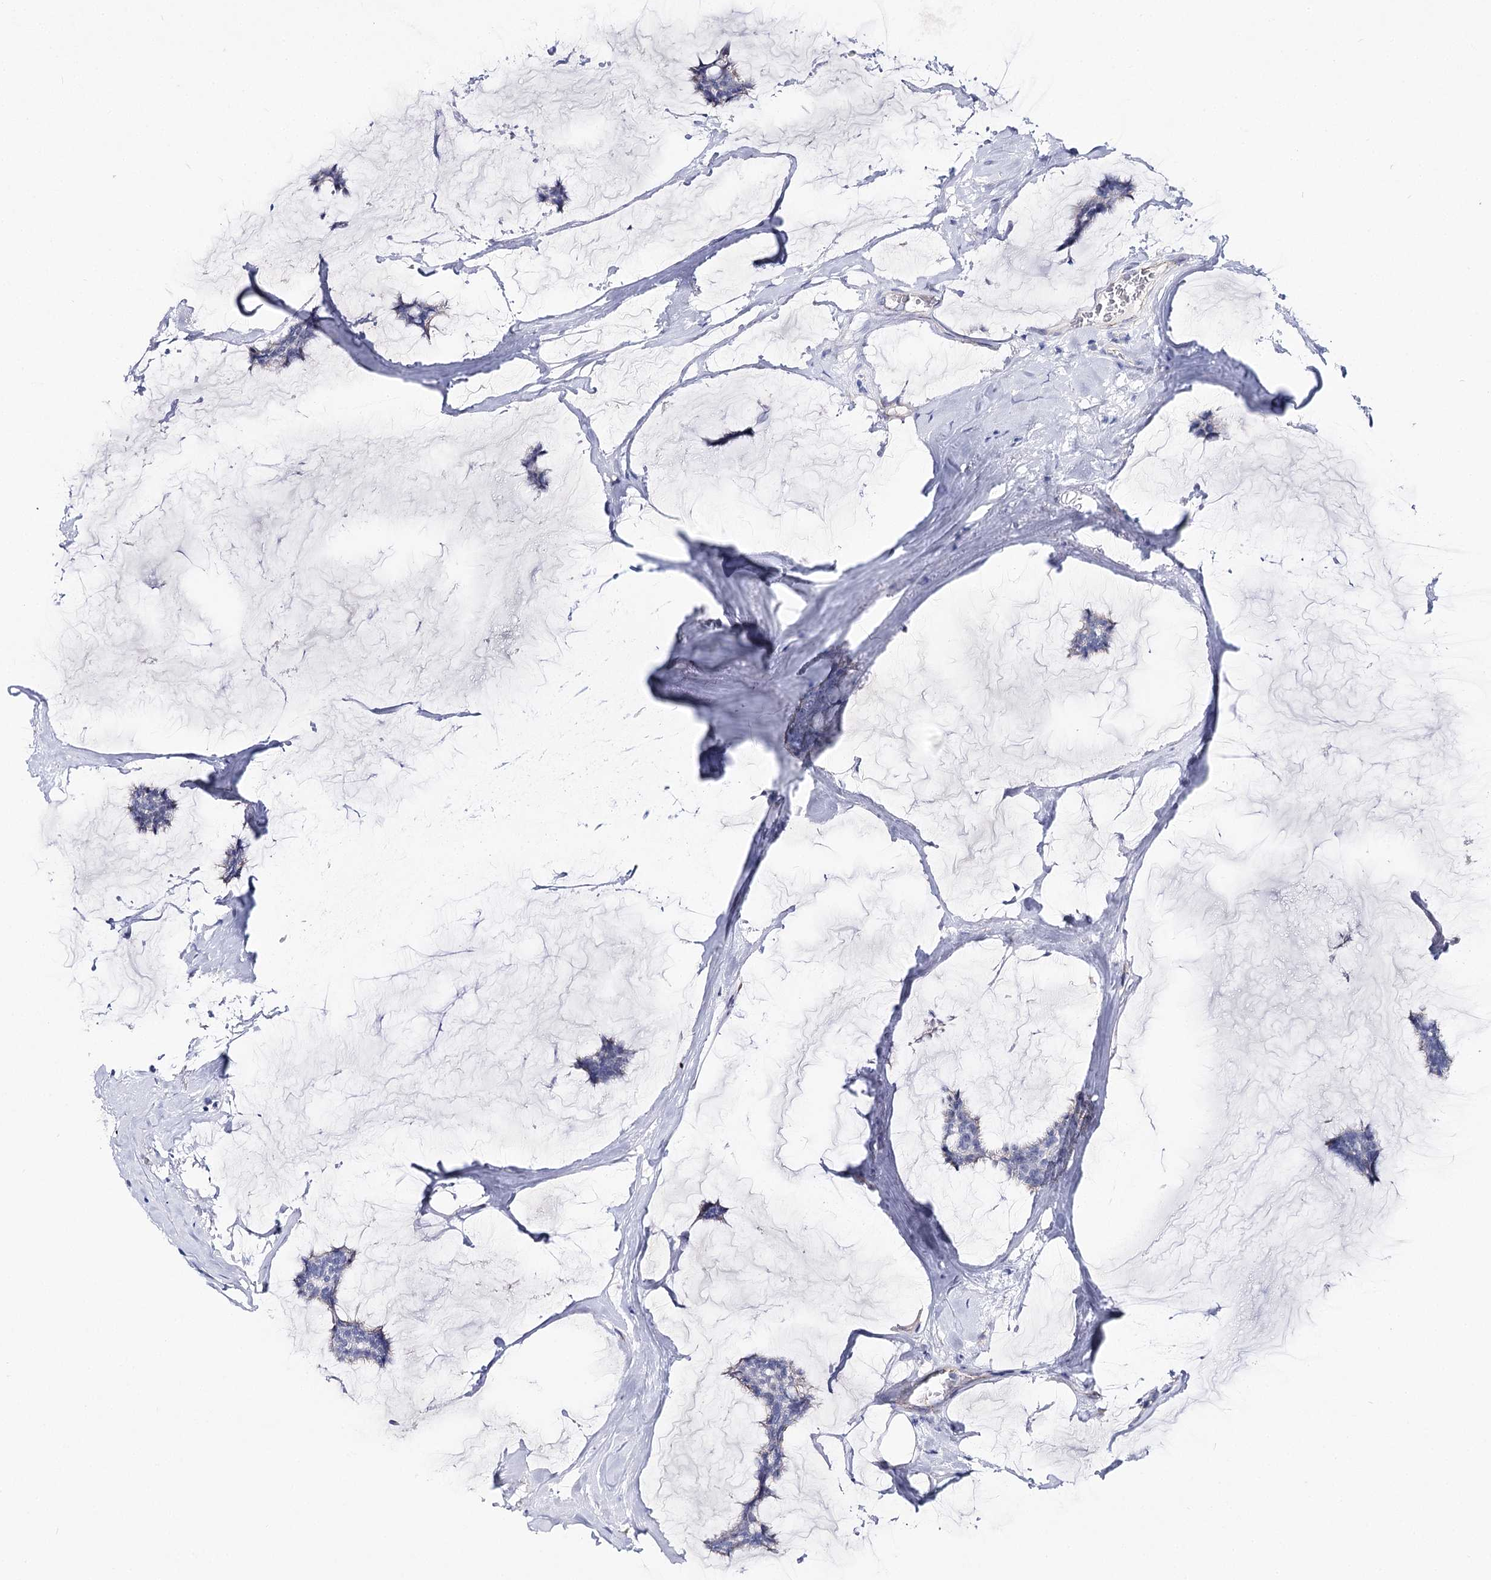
{"staining": {"intensity": "negative", "quantity": "none", "location": "none"}, "tissue": "breast cancer", "cell_type": "Tumor cells", "image_type": "cancer", "snomed": [{"axis": "morphology", "description": "Duct carcinoma"}, {"axis": "topography", "description": "Breast"}], "caption": "The image exhibits no significant staining in tumor cells of infiltrating ductal carcinoma (breast).", "gene": "NRAP", "patient": {"sex": "female", "age": 93}}